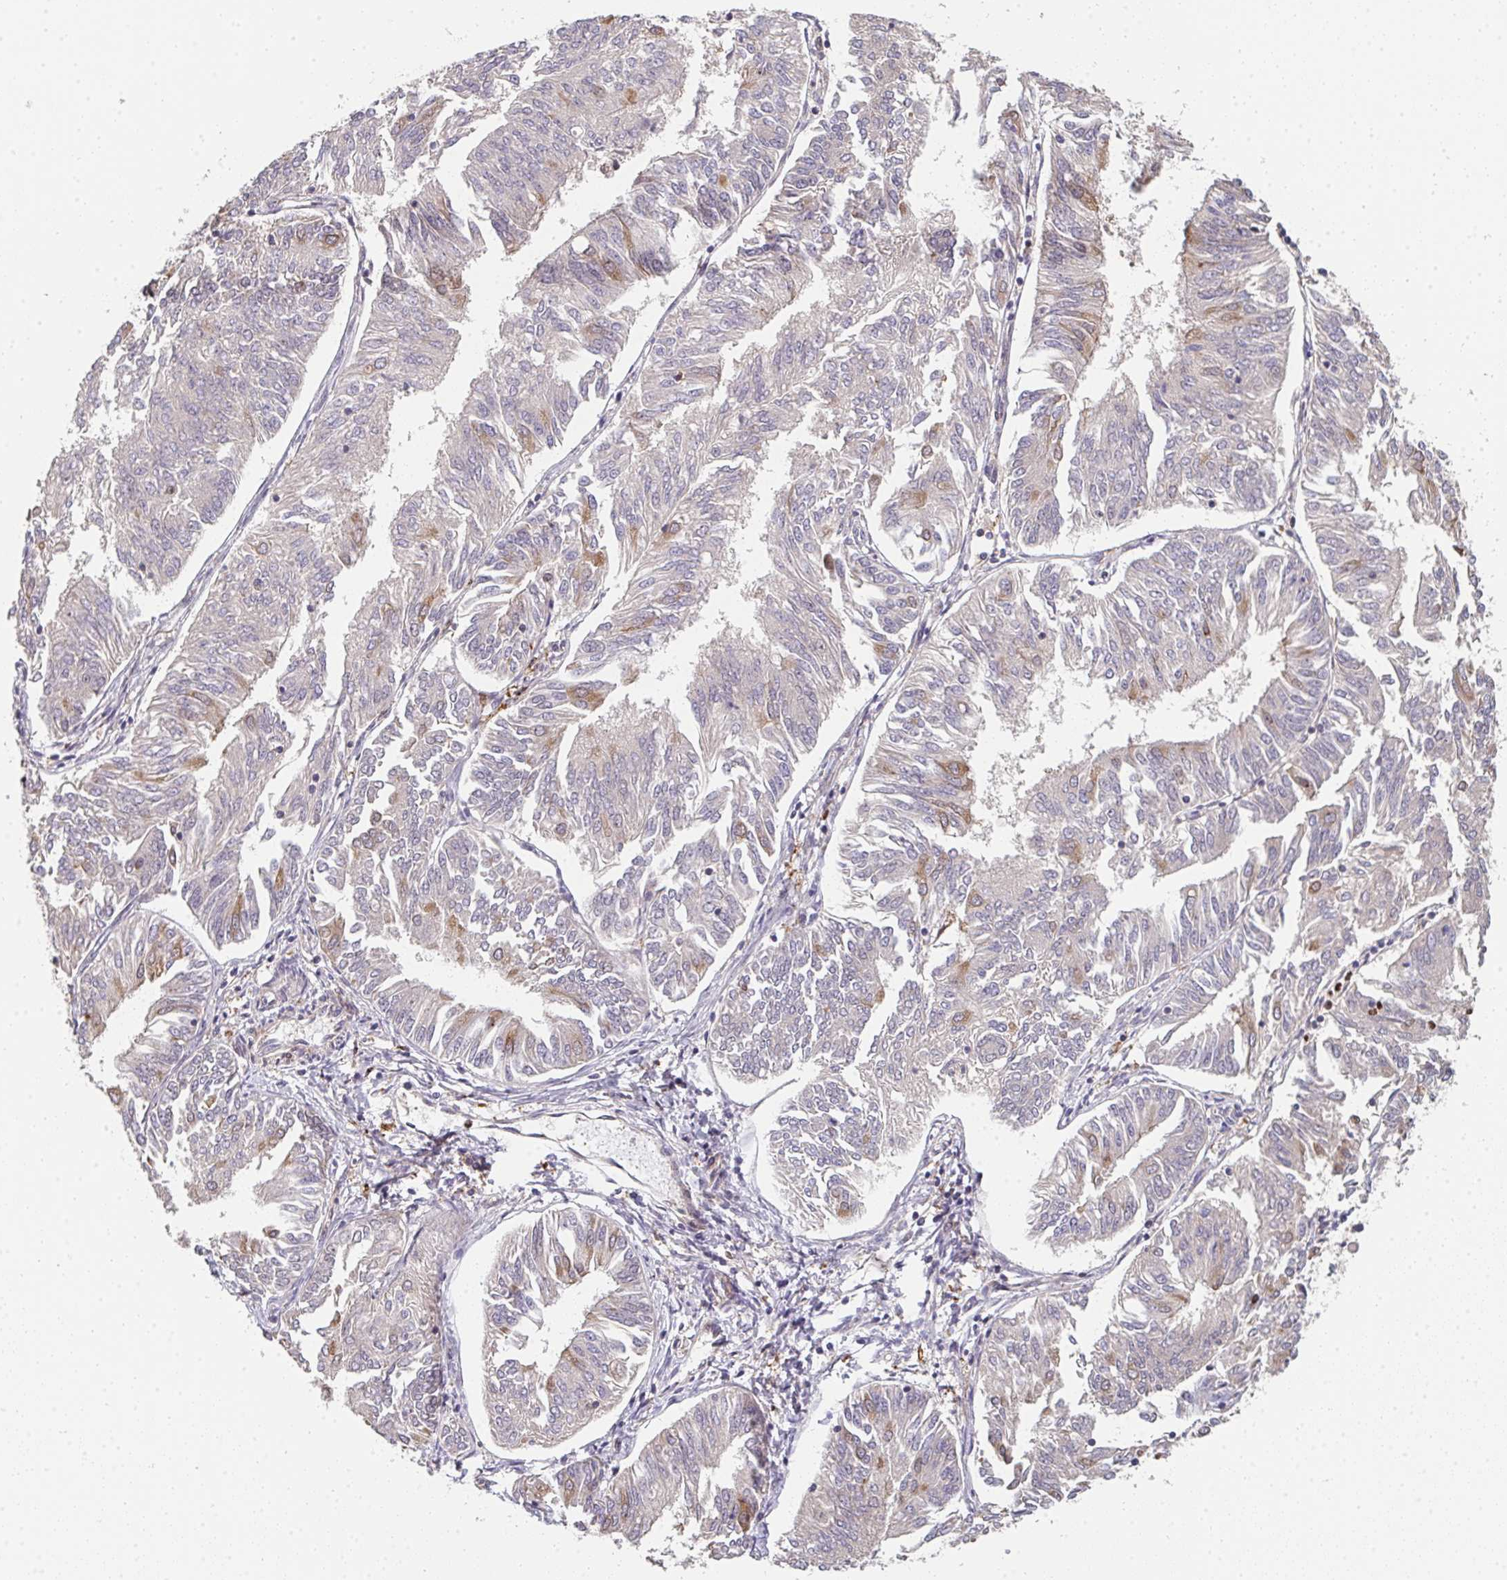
{"staining": {"intensity": "moderate", "quantity": "<25%", "location": "cytoplasmic/membranous"}, "tissue": "endometrial cancer", "cell_type": "Tumor cells", "image_type": "cancer", "snomed": [{"axis": "morphology", "description": "Adenocarcinoma, NOS"}, {"axis": "topography", "description": "Endometrium"}], "caption": "Tumor cells exhibit low levels of moderate cytoplasmic/membranous staining in about <25% of cells in endometrial adenocarcinoma. (Brightfield microscopy of DAB IHC at high magnification).", "gene": "SIMC1", "patient": {"sex": "female", "age": 58}}